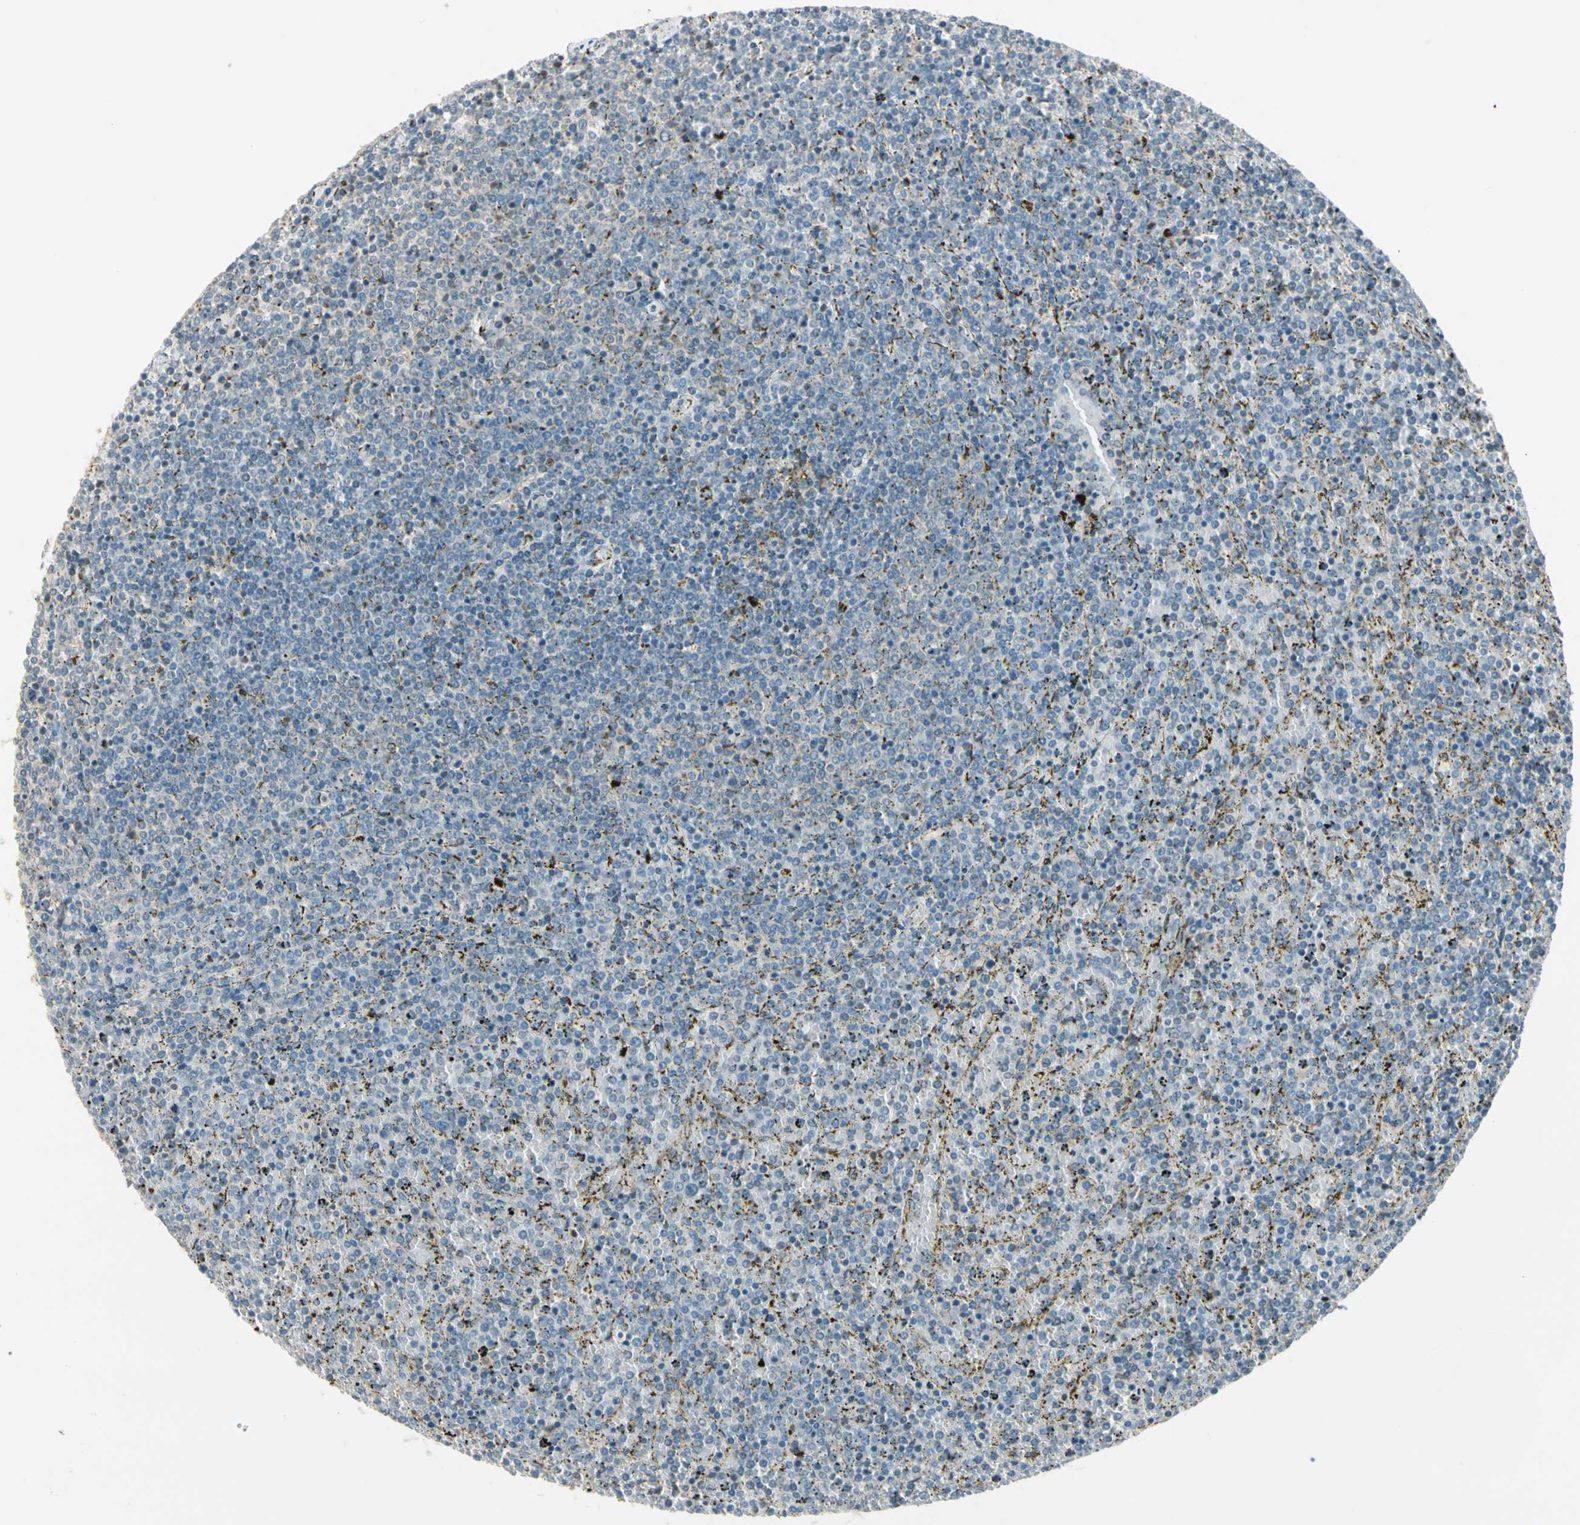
{"staining": {"intensity": "negative", "quantity": "none", "location": "none"}, "tissue": "lymphoma", "cell_type": "Tumor cells", "image_type": "cancer", "snomed": [{"axis": "morphology", "description": "Malignant lymphoma, non-Hodgkin's type, Low grade"}, {"axis": "topography", "description": "Spleen"}], "caption": "High power microscopy histopathology image of an immunohistochemistry image of malignant lymphoma, non-Hodgkin's type (low-grade), revealing no significant positivity in tumor cells.", "gene": "PCDHB15", "patient": {"sex": "female", "age": 77}}